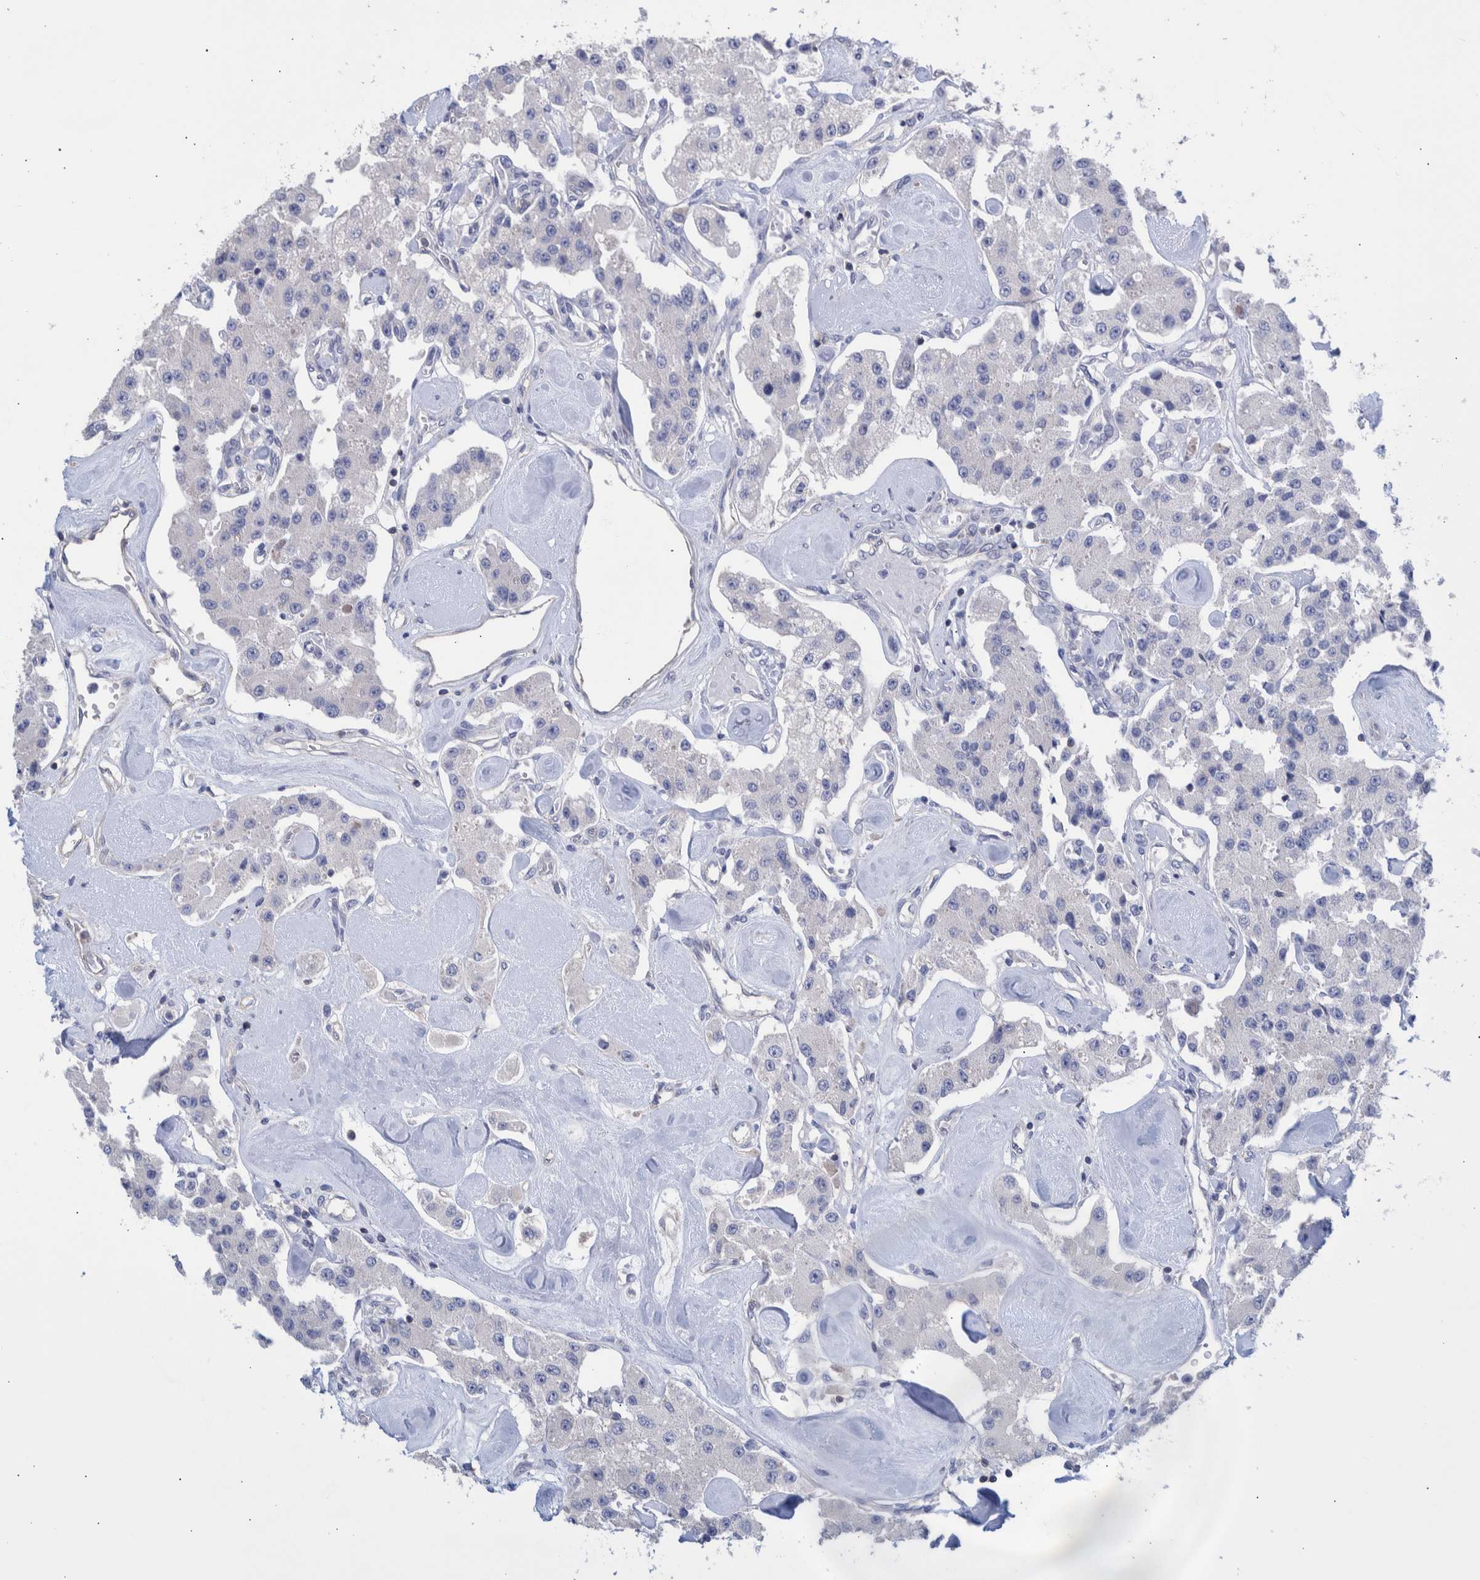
{"staining": {"intensity": "negative", "quantity": "none", "location": "none"}, "tissue": "carcinoid", "cell_type": "Tumor cells", "image_type": "cancer", "snomed": [{"axis": "morphology", "description": "Carcinoid, malignant, NOS"}, {"axis": "topography", "description": "Pancreas"}], "caption": "Carcinoid was stained to show a protein in brown. There is no significant positivity in tumor cells.", "gene": "PPP3CC", "patient": {"sex": "male", "age": 41}}